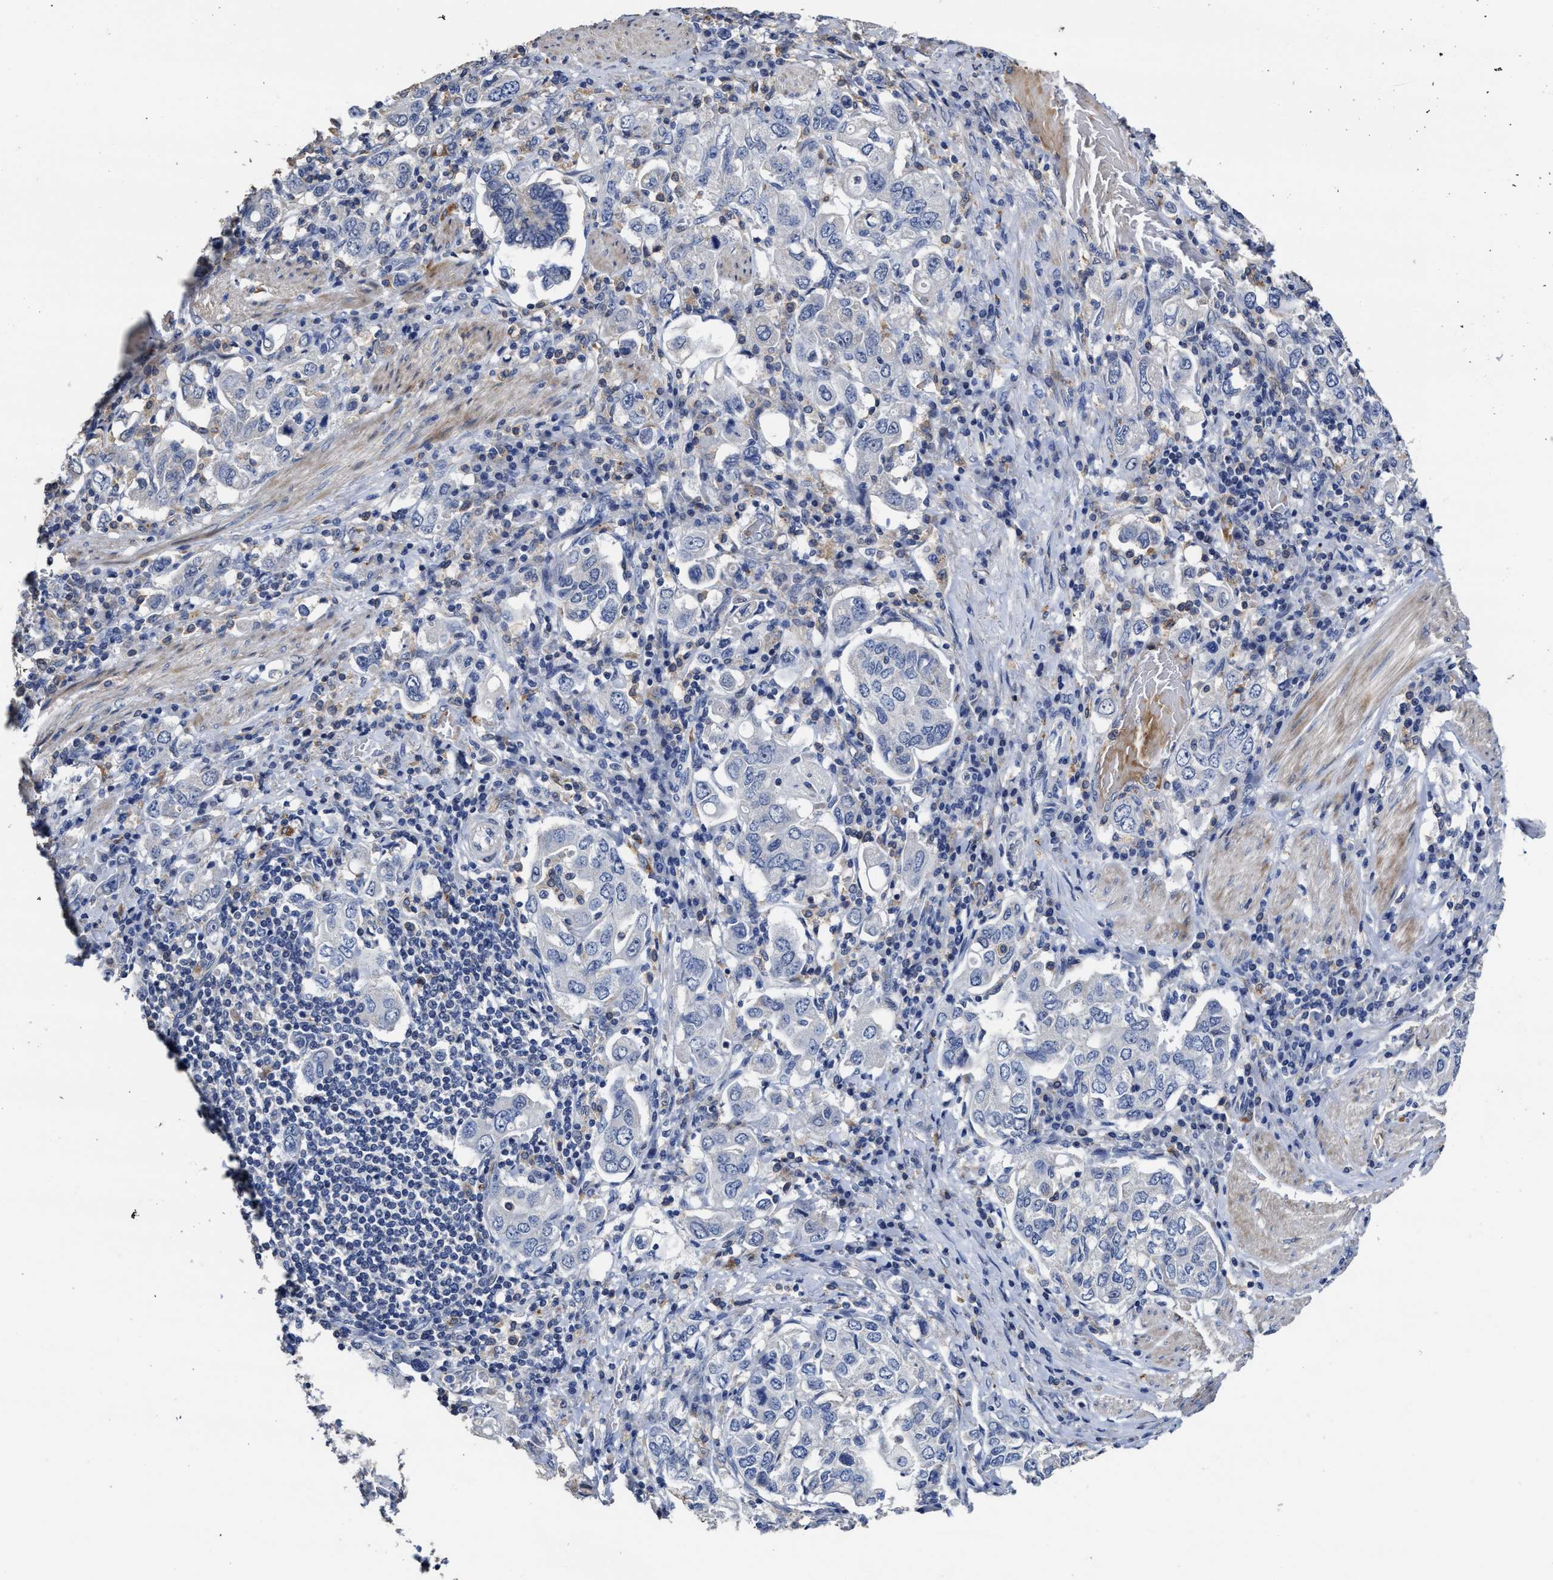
{"staining": {"intensity": "negative", "quantity": "none", "location": "none"}, "tissue": "stomach cancer", "cell_type": "Tumor cells", "image_type": "cancer", "snomed": [{"axis": "morphology", "description": "Adenocarcinoma, NOS"}, {"axis": "topography", "description": "Stomach, upper"}], "caption": "Immunohistochemistry histopathology image of human adenocarcinoma (stomach) stained for a protein (brown), which shows no staining in tumor cells.", "gene": "ZFAT", "patient": {"sex": "male", "age": 62}}